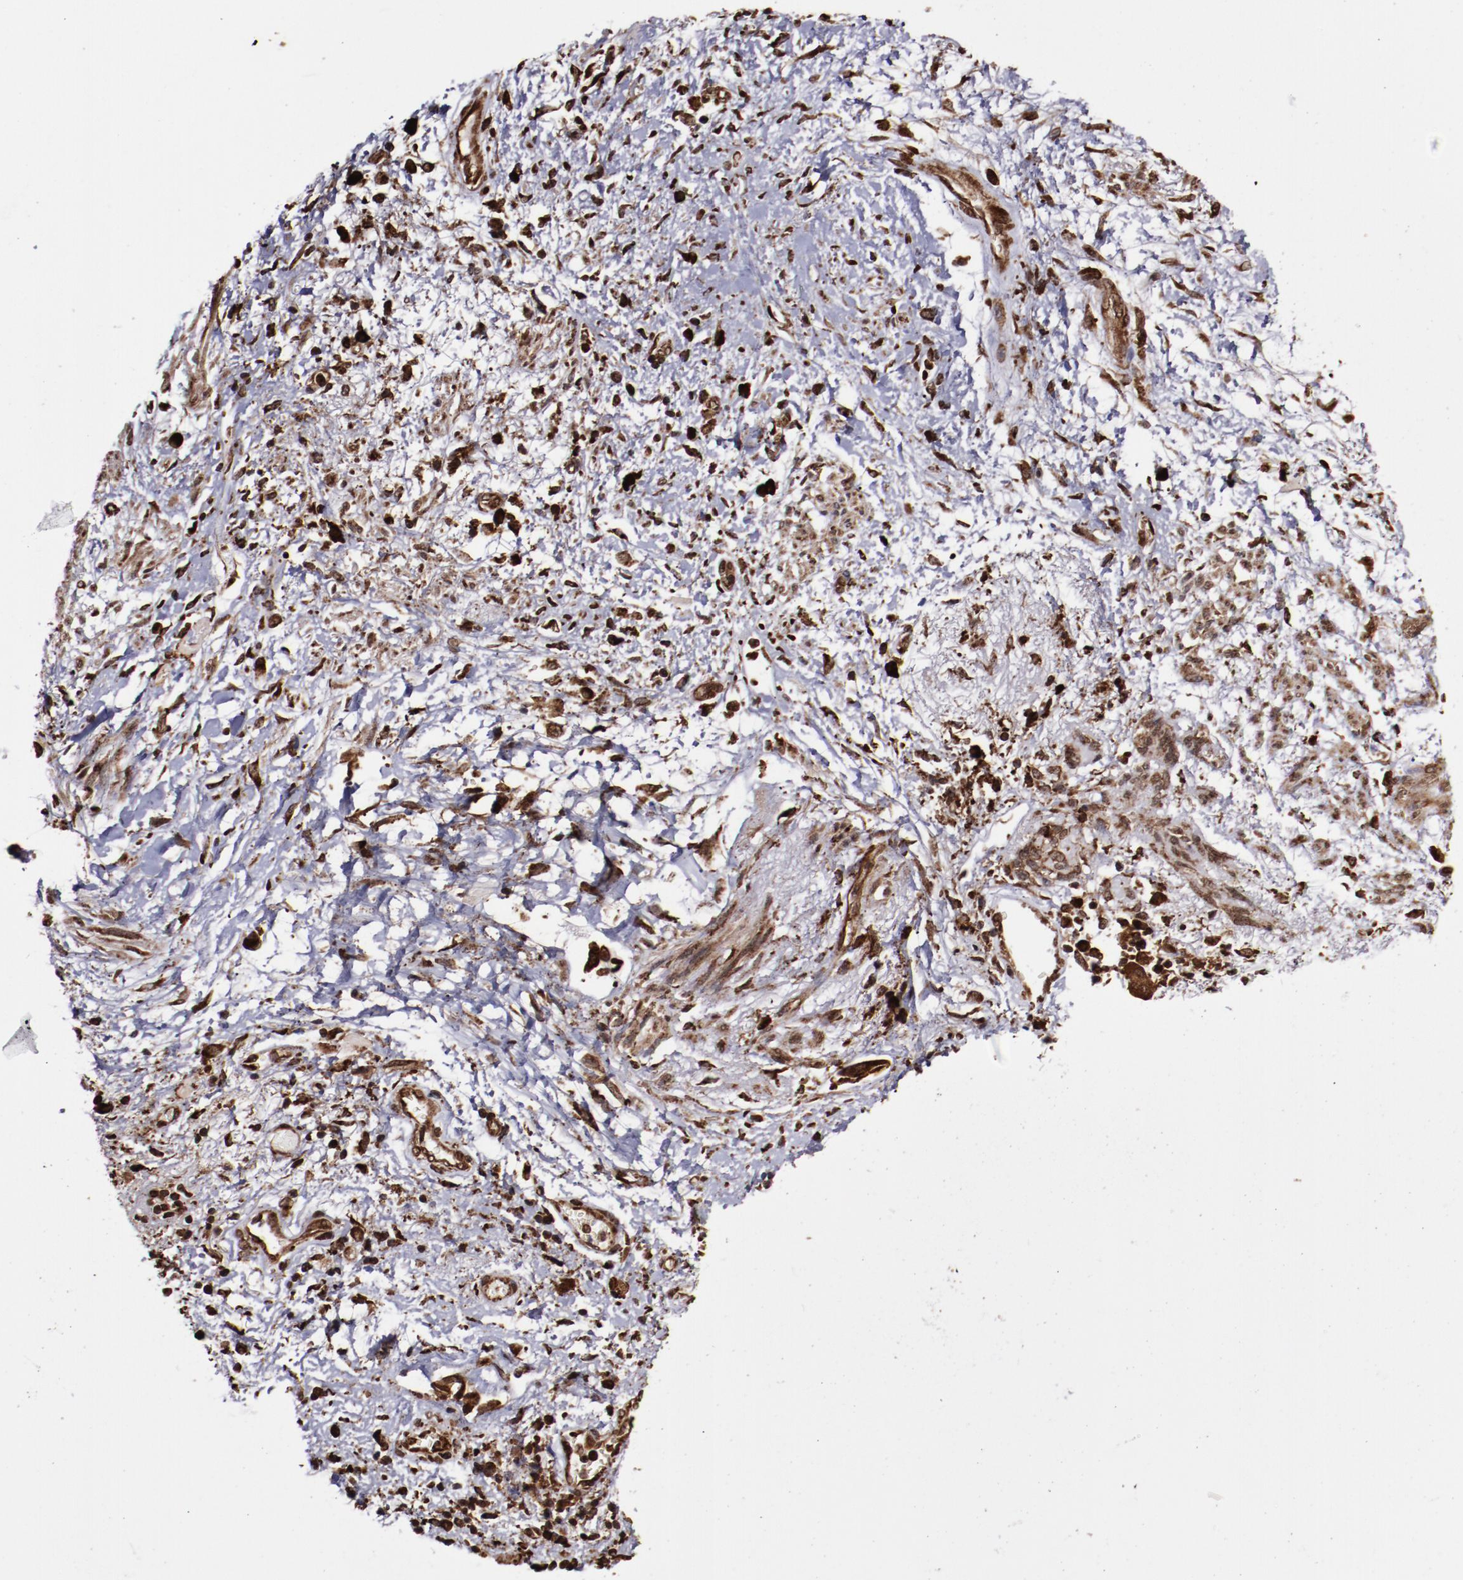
{"staining": {"intensity": "strong", "quantity": ">75%", "location": "cytoplasmic/membranous,nuclear"}, "tissue": "skin", "cell_type": "Epidermal cells", "image_type": "normal", "snomed": [{"axis": "morphology", "description": "Normal tissue, NOS"}, {"axis": "topography", "description": "Anal"}], "caption": "IHC (DAB) staining of unremarkable human skin demonstrates strong cytoplasmic/membranous,nuclear protein expression in approximately >75% of epidermal cells. (Stains: DAB (3,3'-diaminobenzidine) in brown, nuclei in blue, Microscopy: brightfield microscopy at high magnification).", "gene": "EIF4ENIF1", "patient": {"sex": "female", "age": 46}}